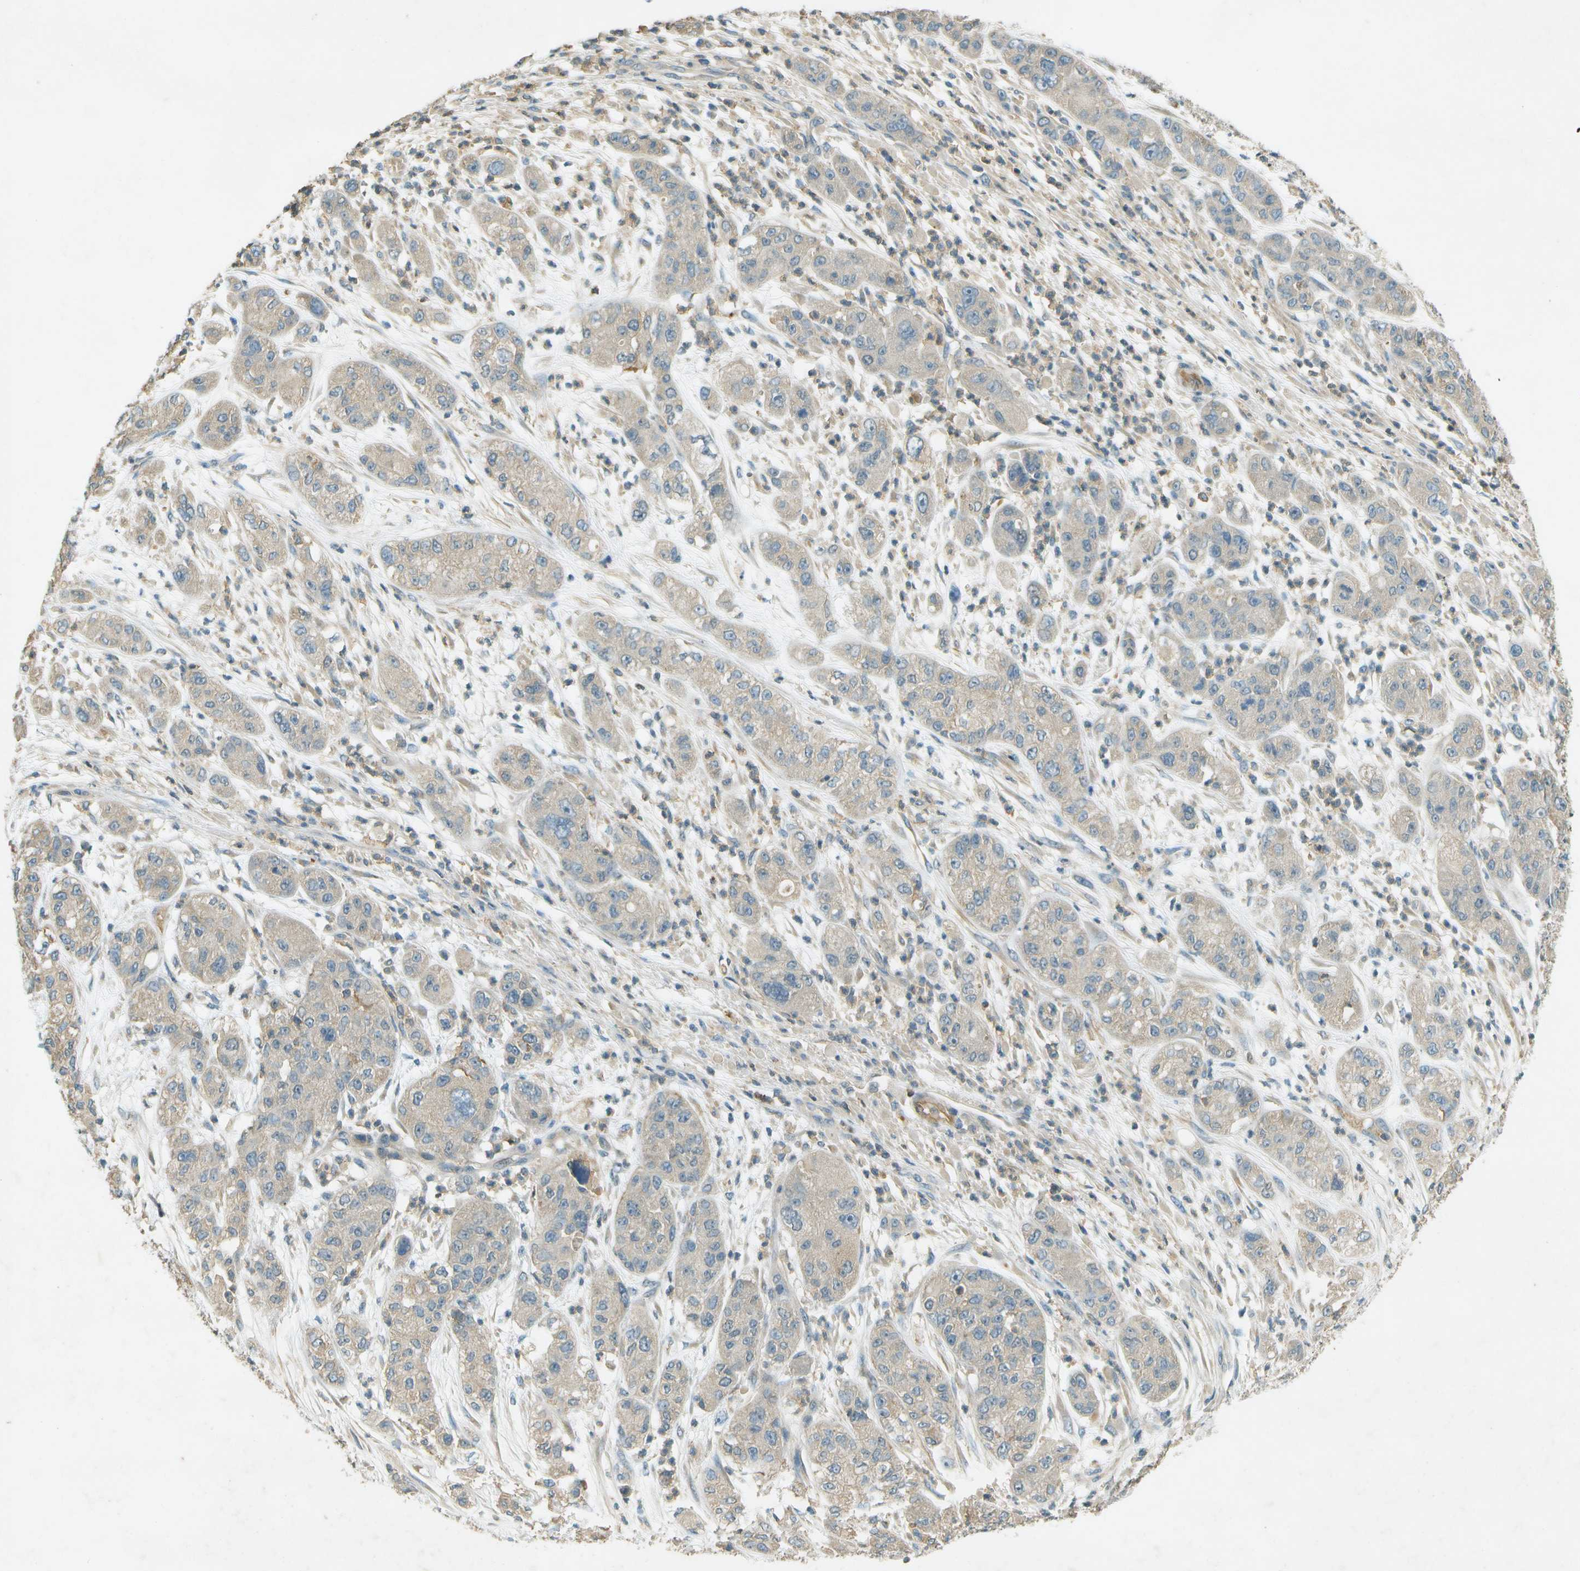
{"staining": {"intensity": "negative", "quantity": "none", "location": "none"}, "tissue": "pancreatic cancer", "cell_type": "Tumor cells", "image_type": "cancer", "snomed": [{"axis": "morphology", "description": "Adenocarcinoma, NOS"}, {"axis": "topography", "description": "Pancreas"}], "caption": "Tumor cells are negative for brown protein staining in pancreatic cancer.", "gene": "NUDT4", "patient": {"sex": "female", "age": 78}}